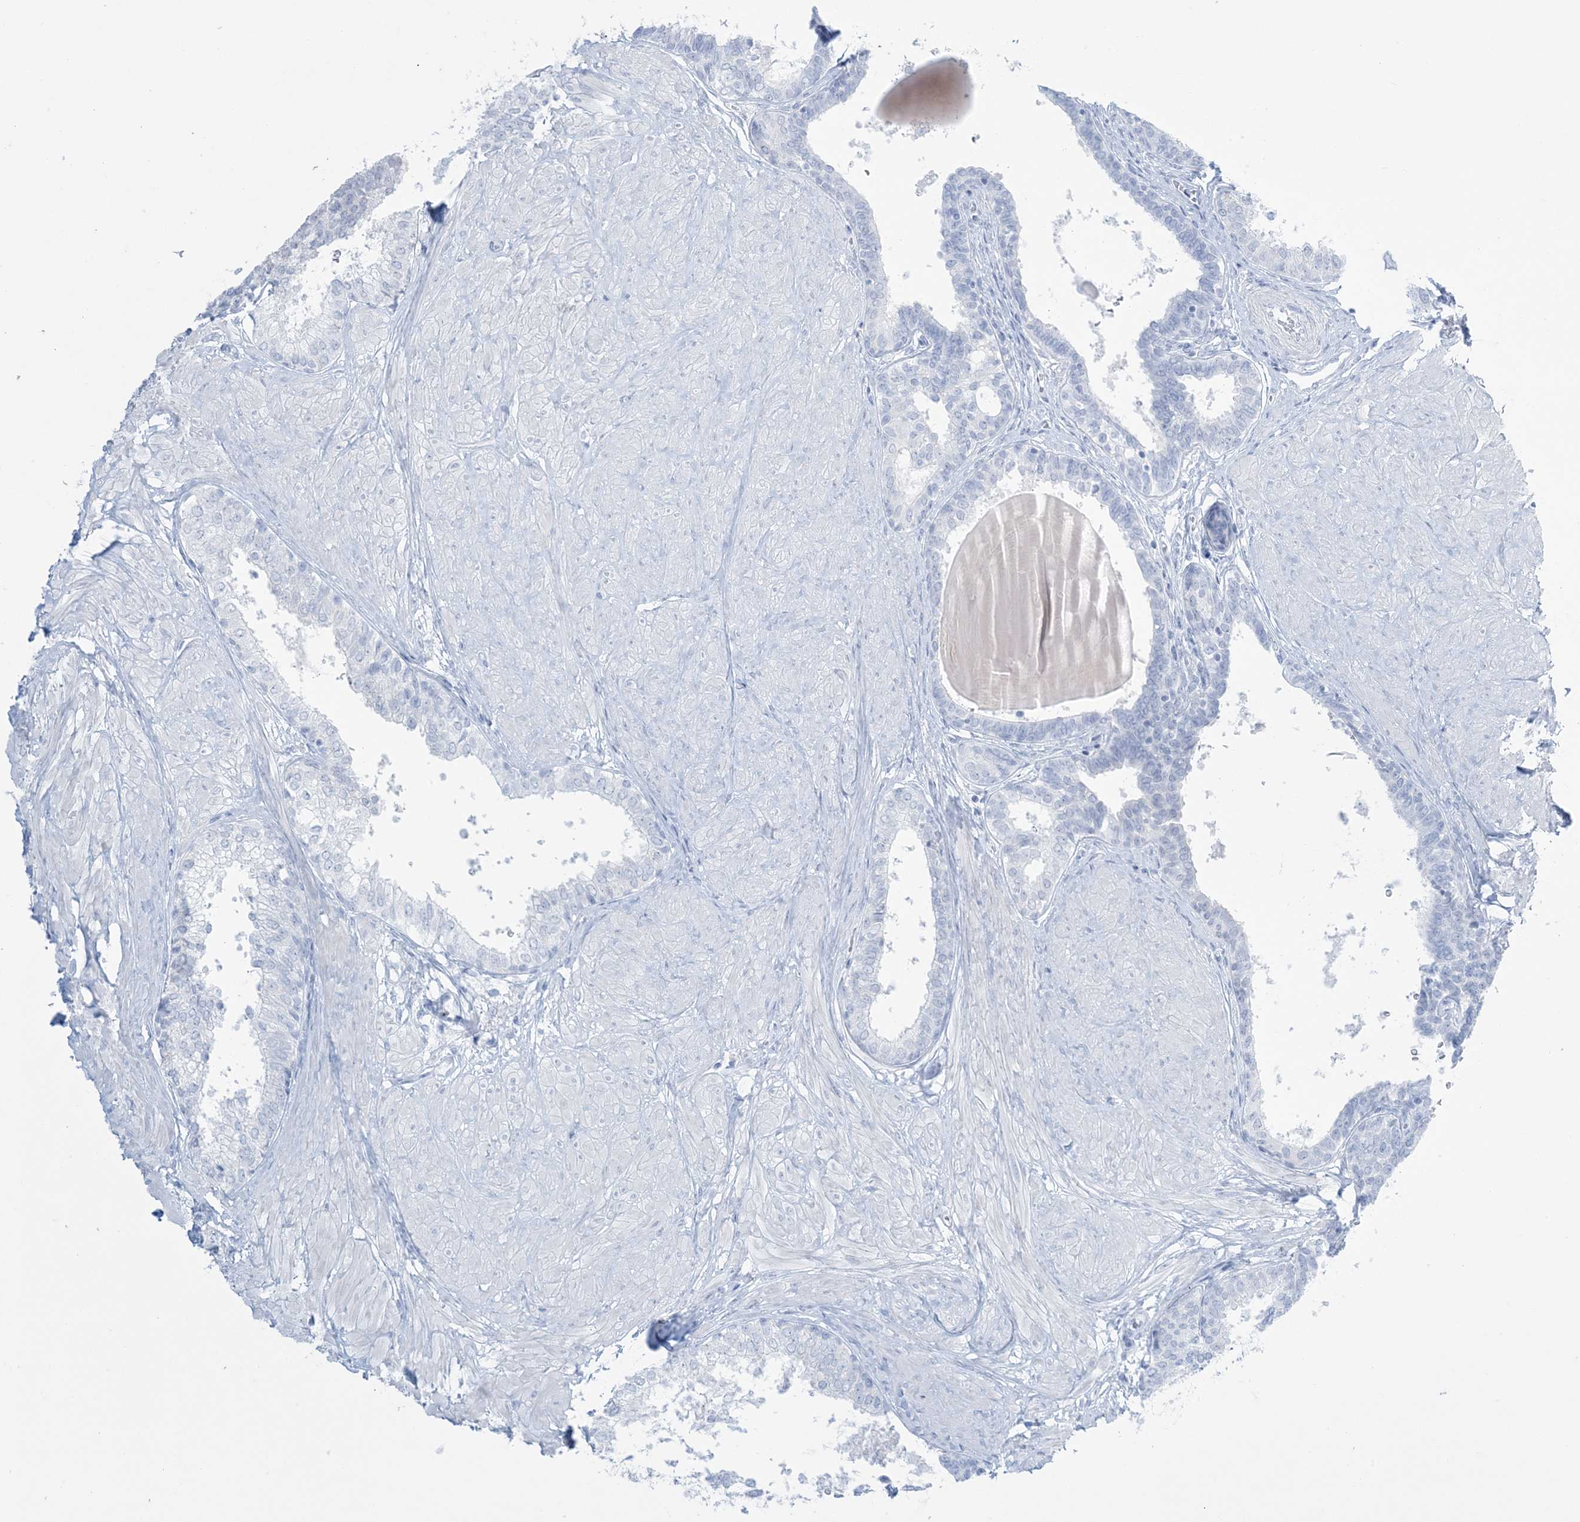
{"staining": {"intensity": "negative", "quantity": "none", "location": "none"}, "tissue": "prostate", "cell_type": "Glandular cells", "image_type": "normal", "snomed": [{"axis": "morphology", "description": "Normal tissue, NOS"}, {"axis": "topography", "description": "Prostate"}], "caption": "Prostate was stained to show a protein in brown. There is no significant positivity in glandular cells. (DAB (3,3'-diaminobenzidine) immunohistochemistry (IHC) with hematoxylin counter stain).", "gene": "AGXT", "patient": {"sex": "male", "age": 48}}